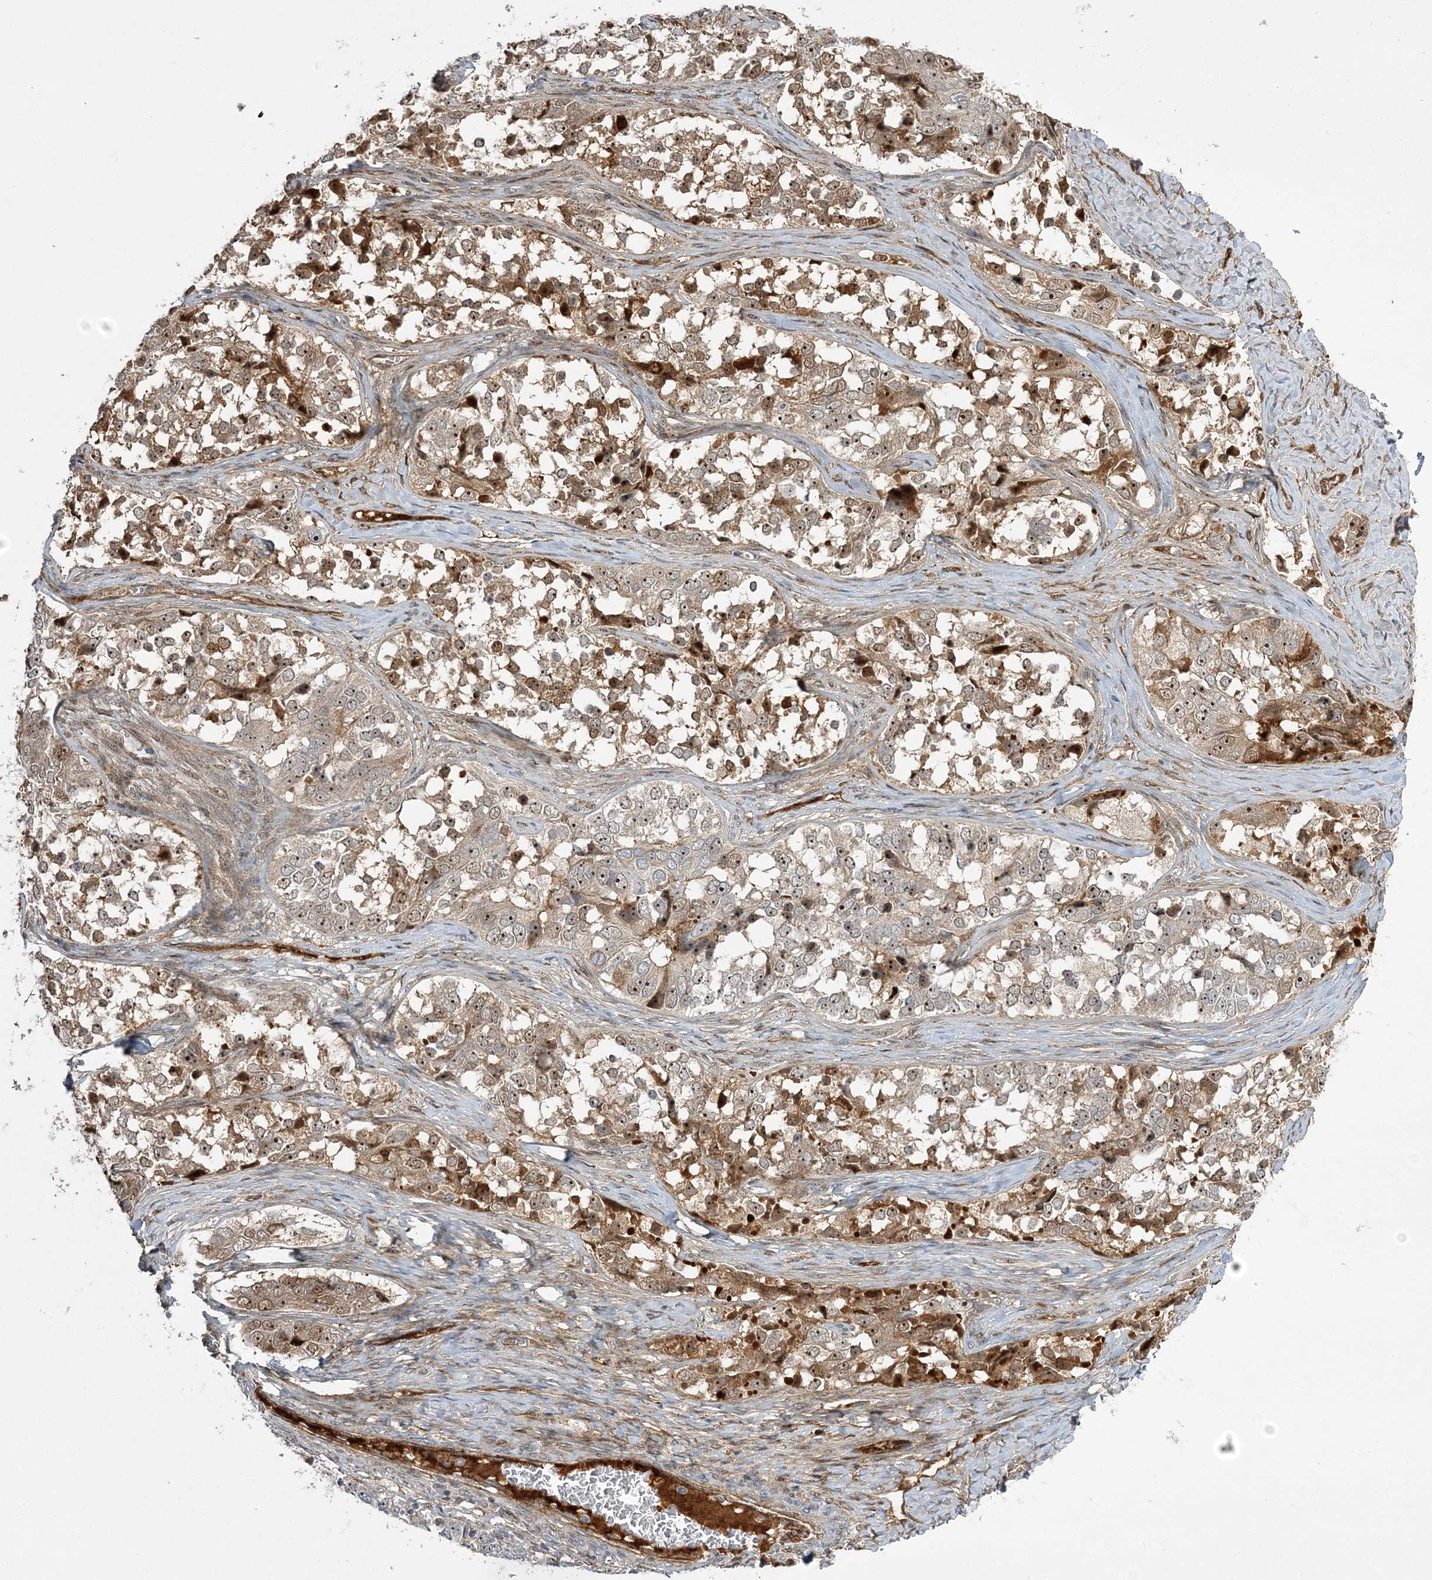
{"staining": {"intensity": "moderate", "quantity": ">75%", "location": "cytoplasmic/membranous,nuclear"}, "tissue": "ovarian cancer", "cell_type": "Tumor cells", "image_type": "cancer", "snomed": [{"axis": "morphology", "description": "Carcinoma, endometroid"}, {"axis": "topography", "description": "Ovary"}], "caption": "DAB immunohistochemical staining of human ovarian endometroid carcinoma exhibits moderate cytoplasmic/membranous and nuclear protein expression in approximately >75% of tumor cells. The protein of interest is stained brown, and the nuclei are stained in blue (DAB IHC with brightfield microscopy, high magnification).", "gene": "NPM3", "patient": {"sex": "female", "age": 51}}